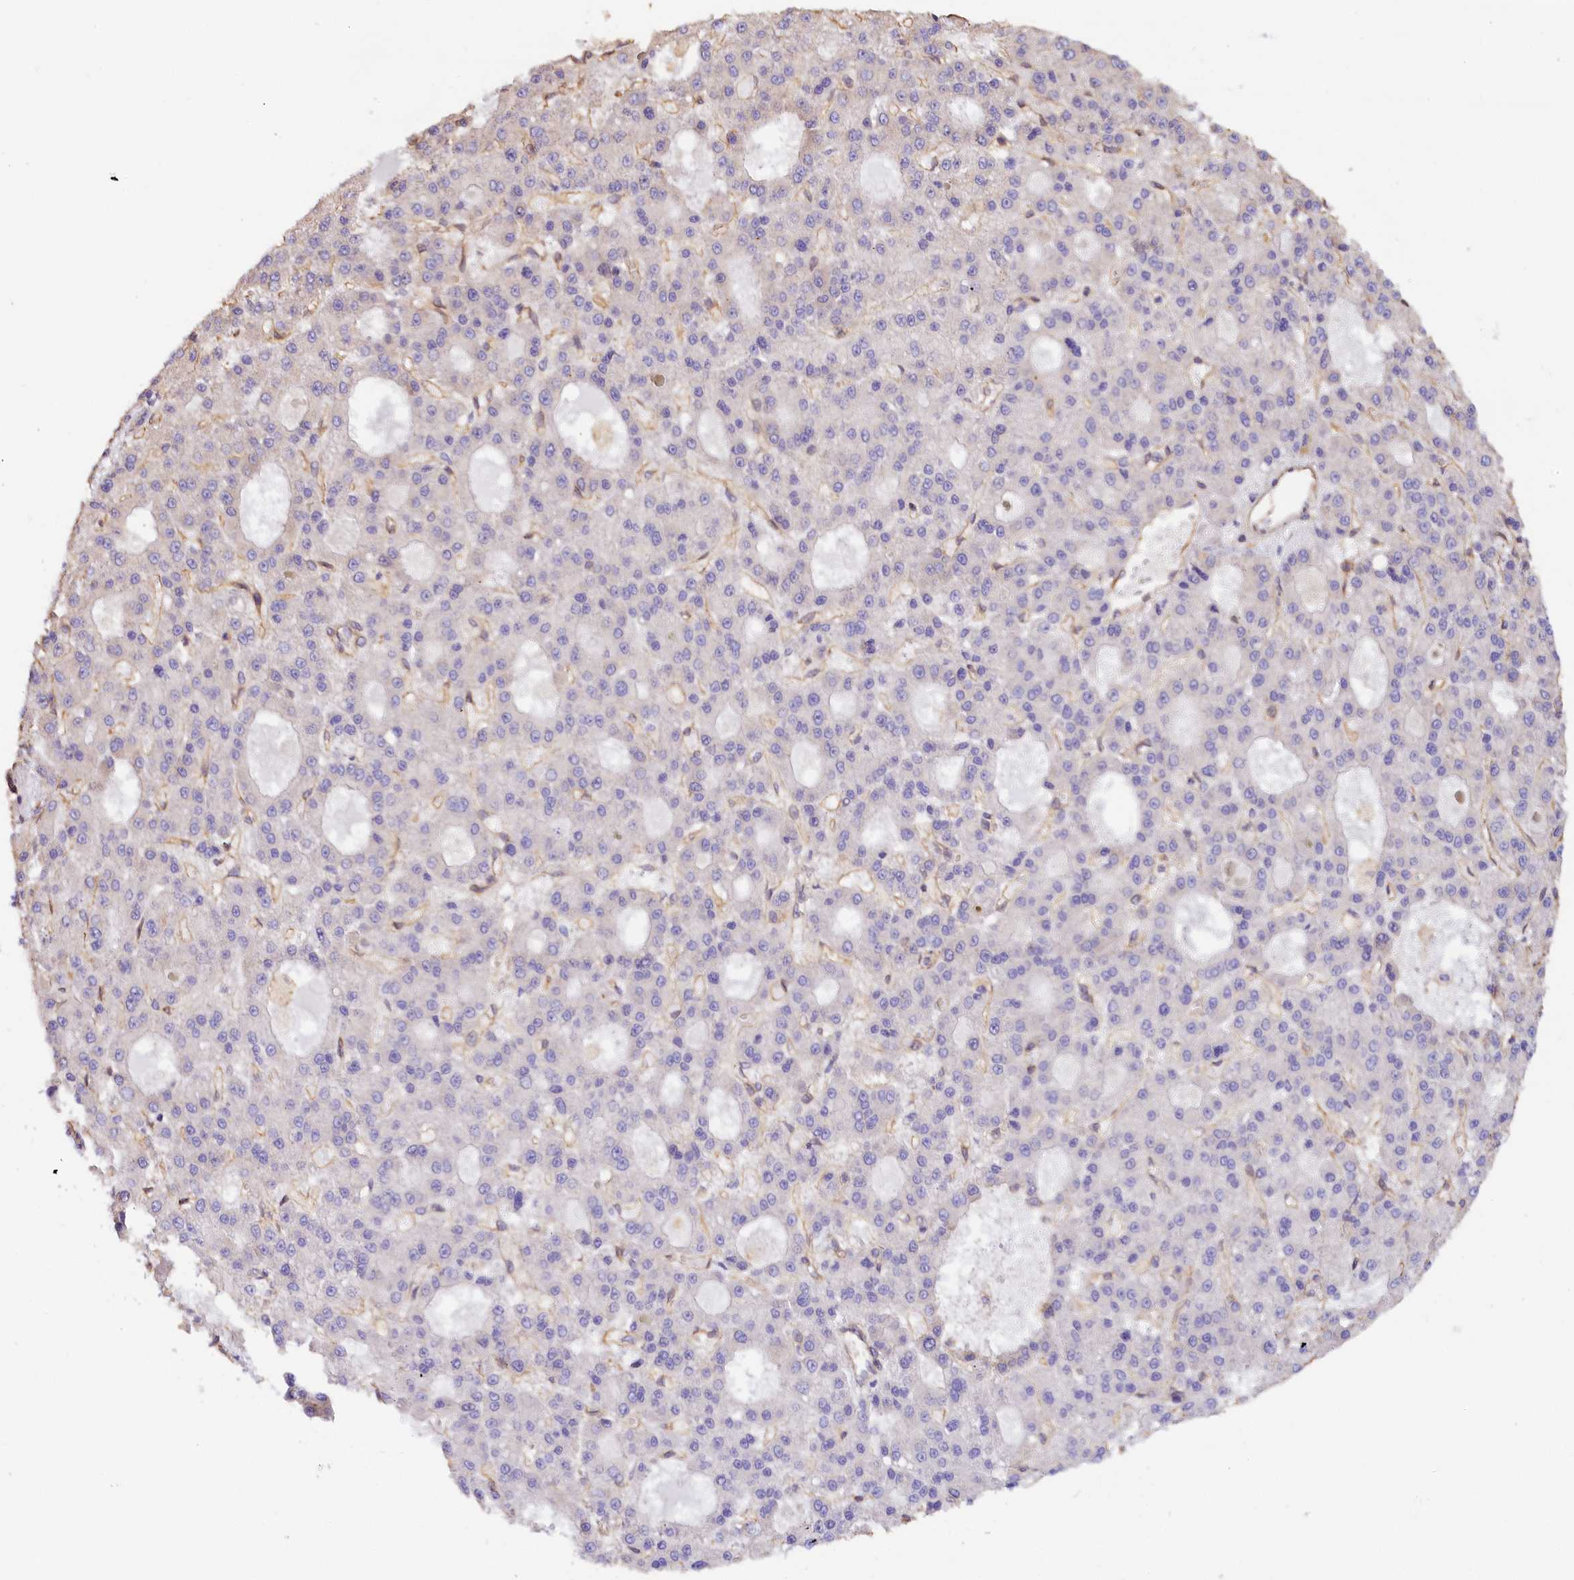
{"staining": {"intensity": "negative", "quantity": "none", "location": "none"}, "tissue": "liver cancer", "cell_type": "Tumor cells", "image_type": "cancer", "snomed": [{"axis": "morphology", "description": "Carcinoma, Hepatocellular, NOS"}, {"axis": "topography", "description": "Liver"}], "caption": "Immunohistochemistry (IHC) micrograph of liver cancer stained for a protein (brown), which exhibits no expression in tumor cells.", "gene": "KATNB1", "patient": {"sex": "male", "age": 70}}